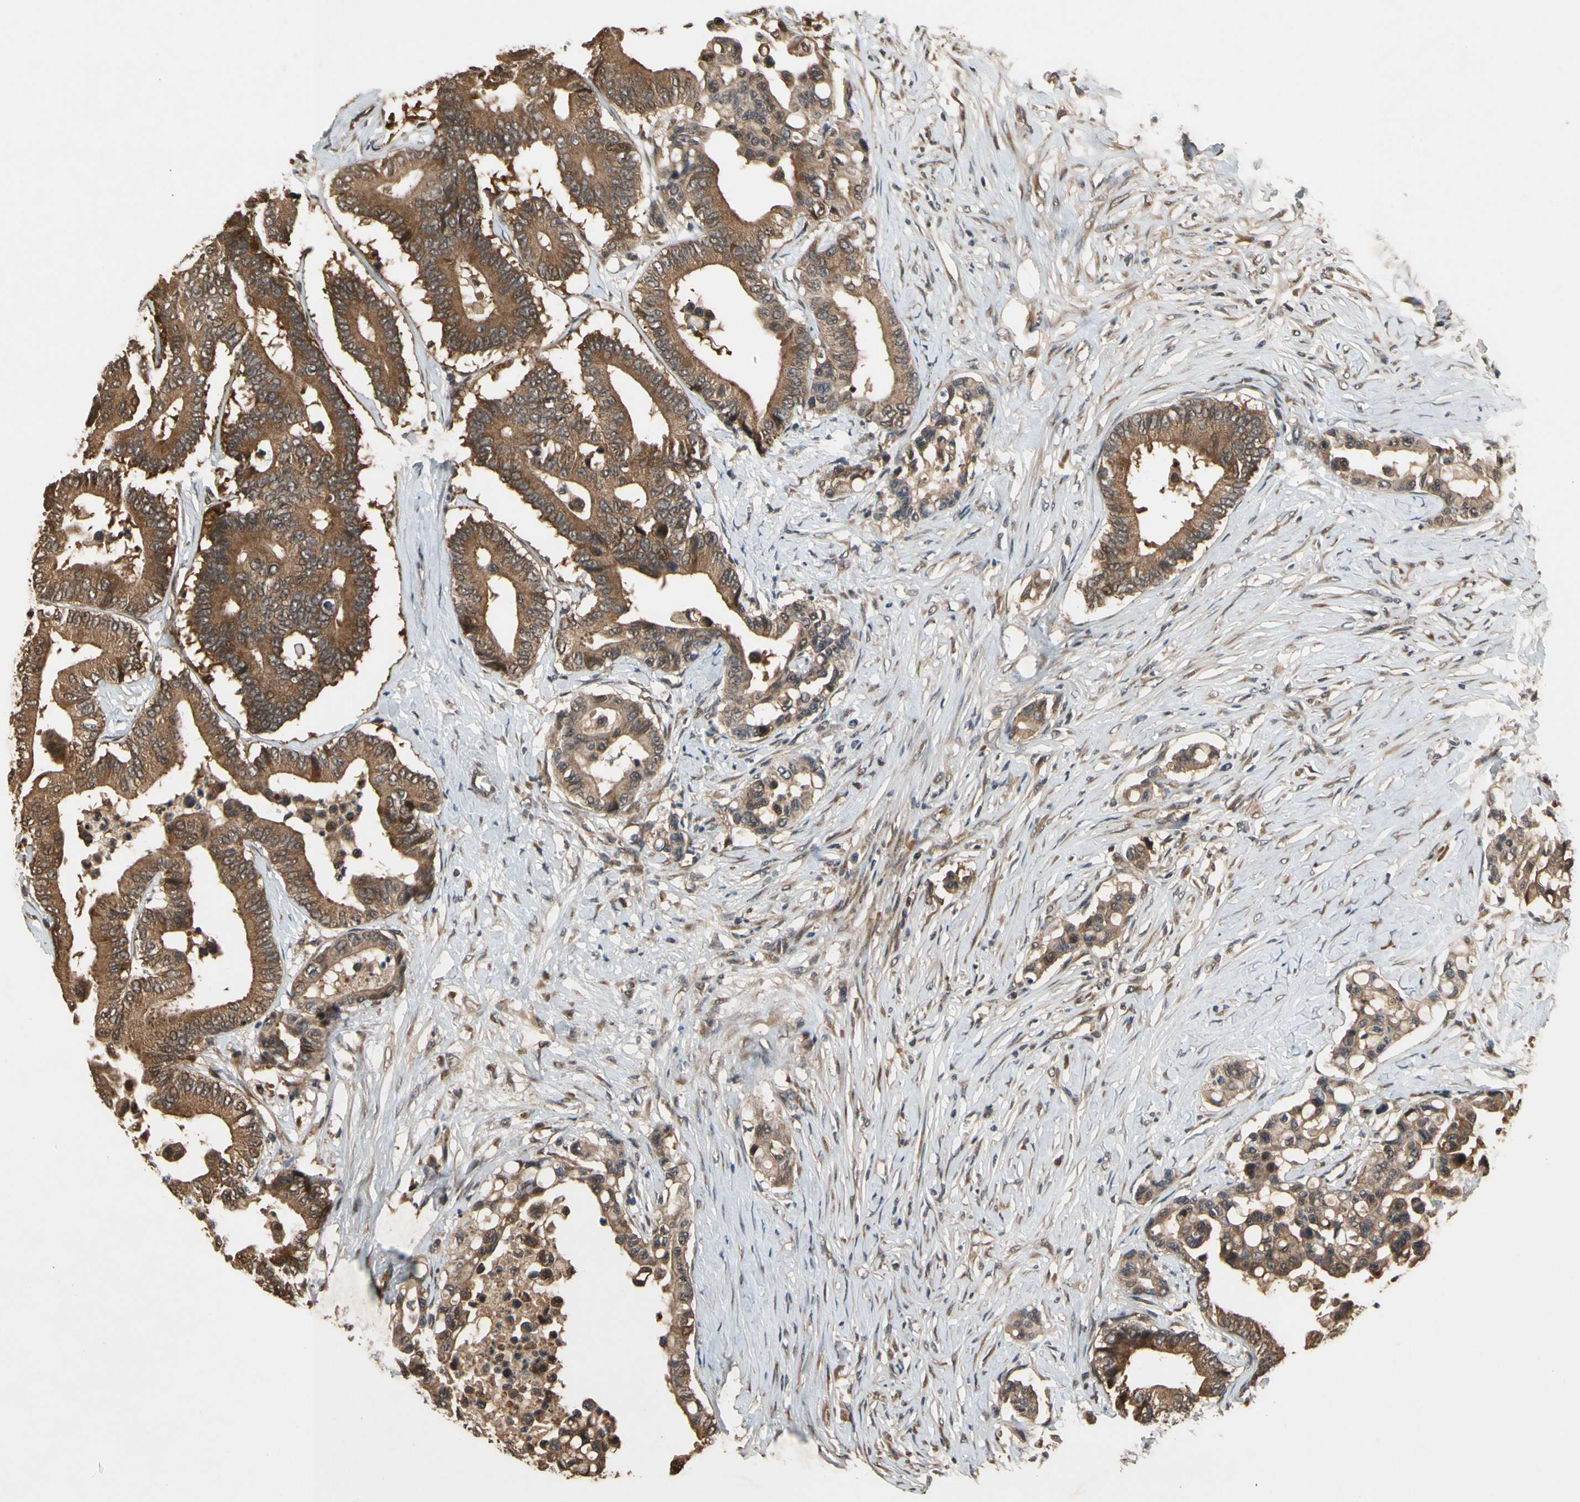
{"staining": {"intensity": "strong", "quantity": ">75%", "location": "cytoplasmic/membranous"}, "tissue": "colorectal cancer", "cell_type": "Tumor cells", "image_type": "cancer", "snomed": [{"axis": "morphology", "description": "Normal tissue, NOS"}, {"axis": "morphology", "description": "Adenocarcinoma, NOS"}, {"axis": "topography", "description": "Colon"}], "caption": "A brown stain labels strong cytoplasmic/membranous expression of a protein in human colorectal adenocarcinoma tumor cells.", "gene": "TMEM230", "patient": {"sex": "male", "age": 82}}